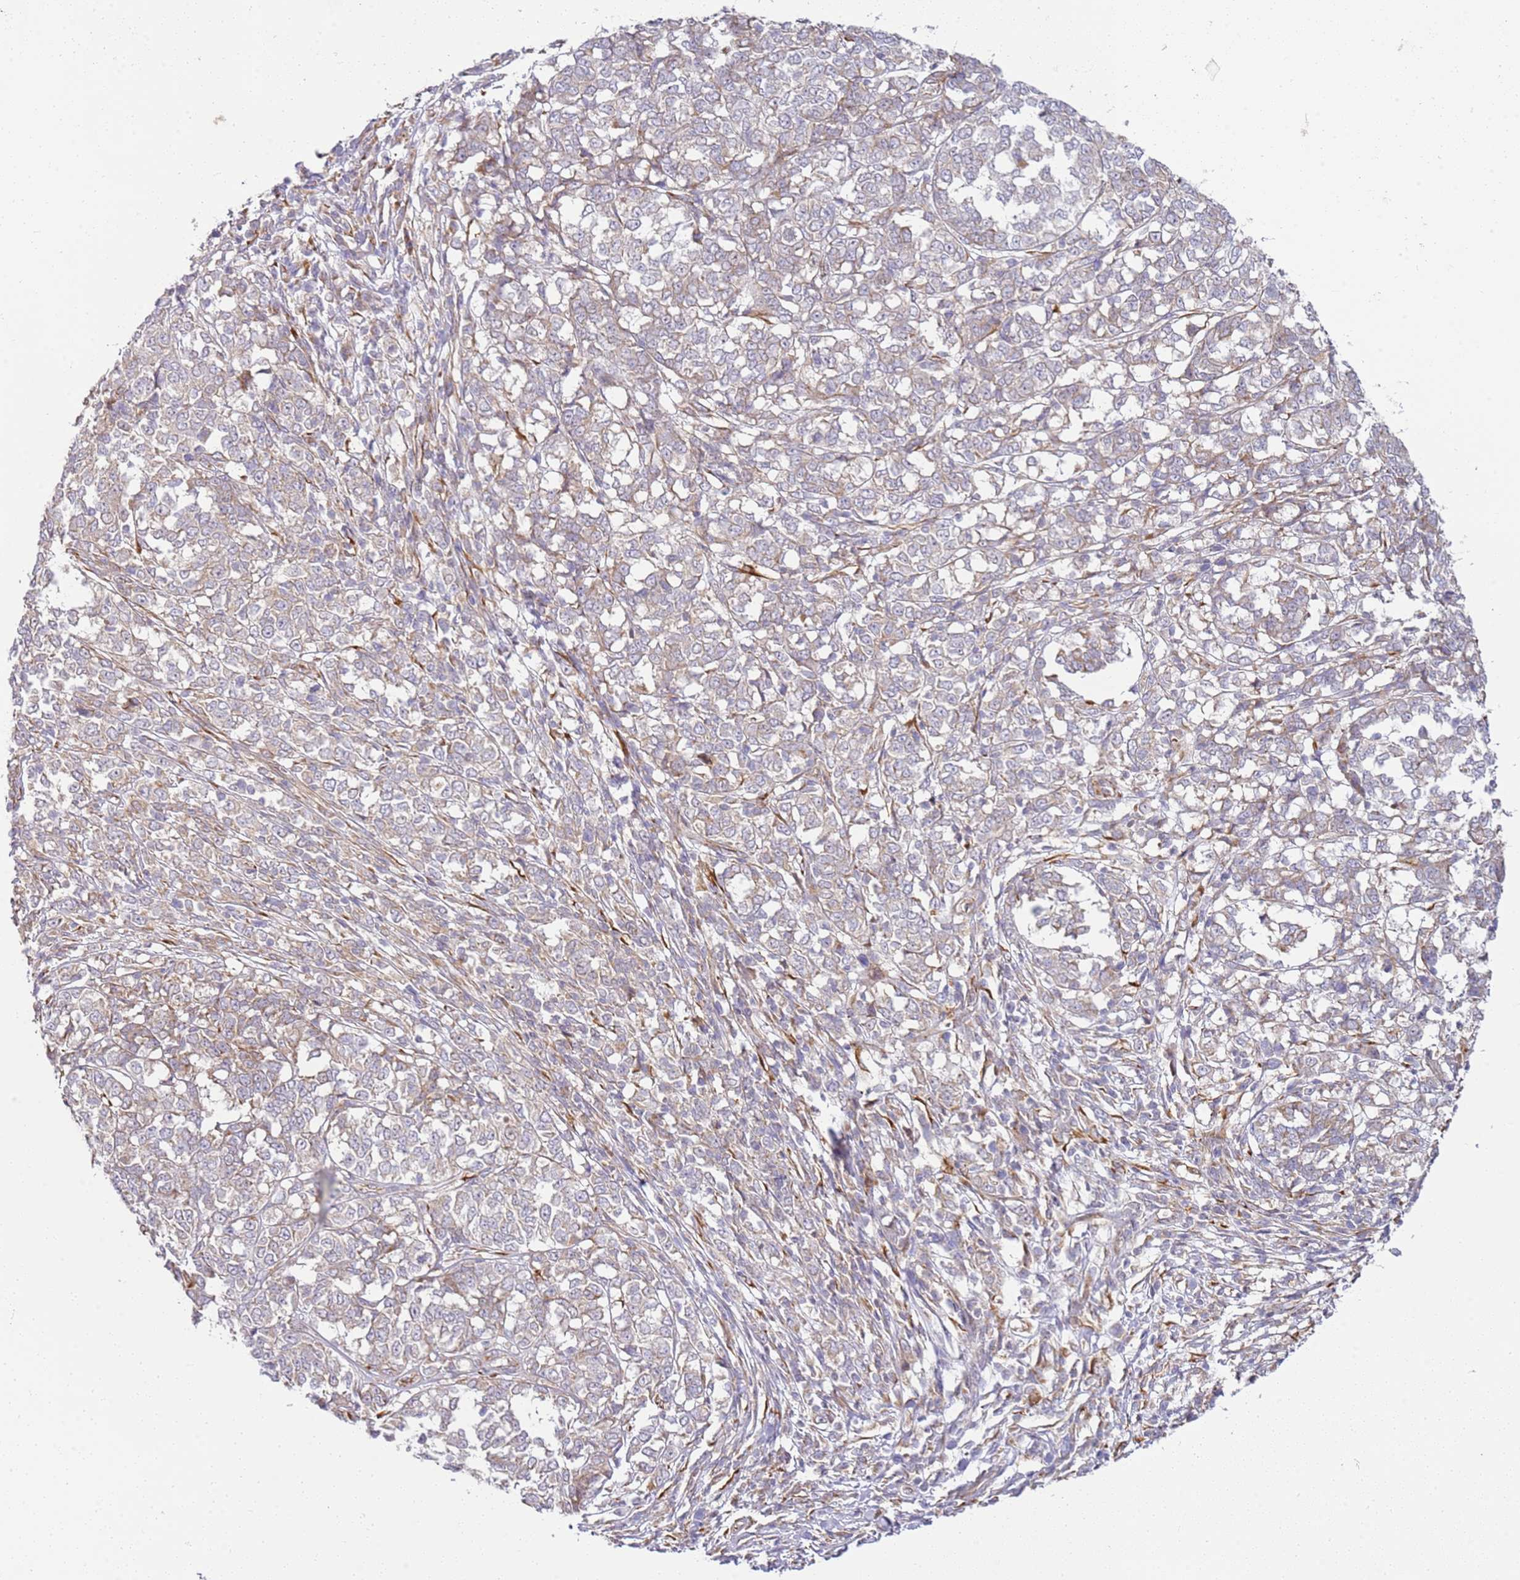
{"staining": {"intensity": "weak", "quantity": "<25%", "location": "cytoplasmic/membranous"}, "tissue": "melanoma", "cell_type": "Tumor cells", "image_type": "cancer", "snomed": [{"axis": "morphology", "description": "Malignant melanoma, NOS"}, {"axis": "topography", "description": "Skin"}], "caption": "Photomicrograph shows no significant protein staining in tumor cells of malignant melanoma. (Immunohistochemistry, brightfield microscopy, high magnification).", "gene": "GRAP", "patient": {"sex": "female", "age": 72}}